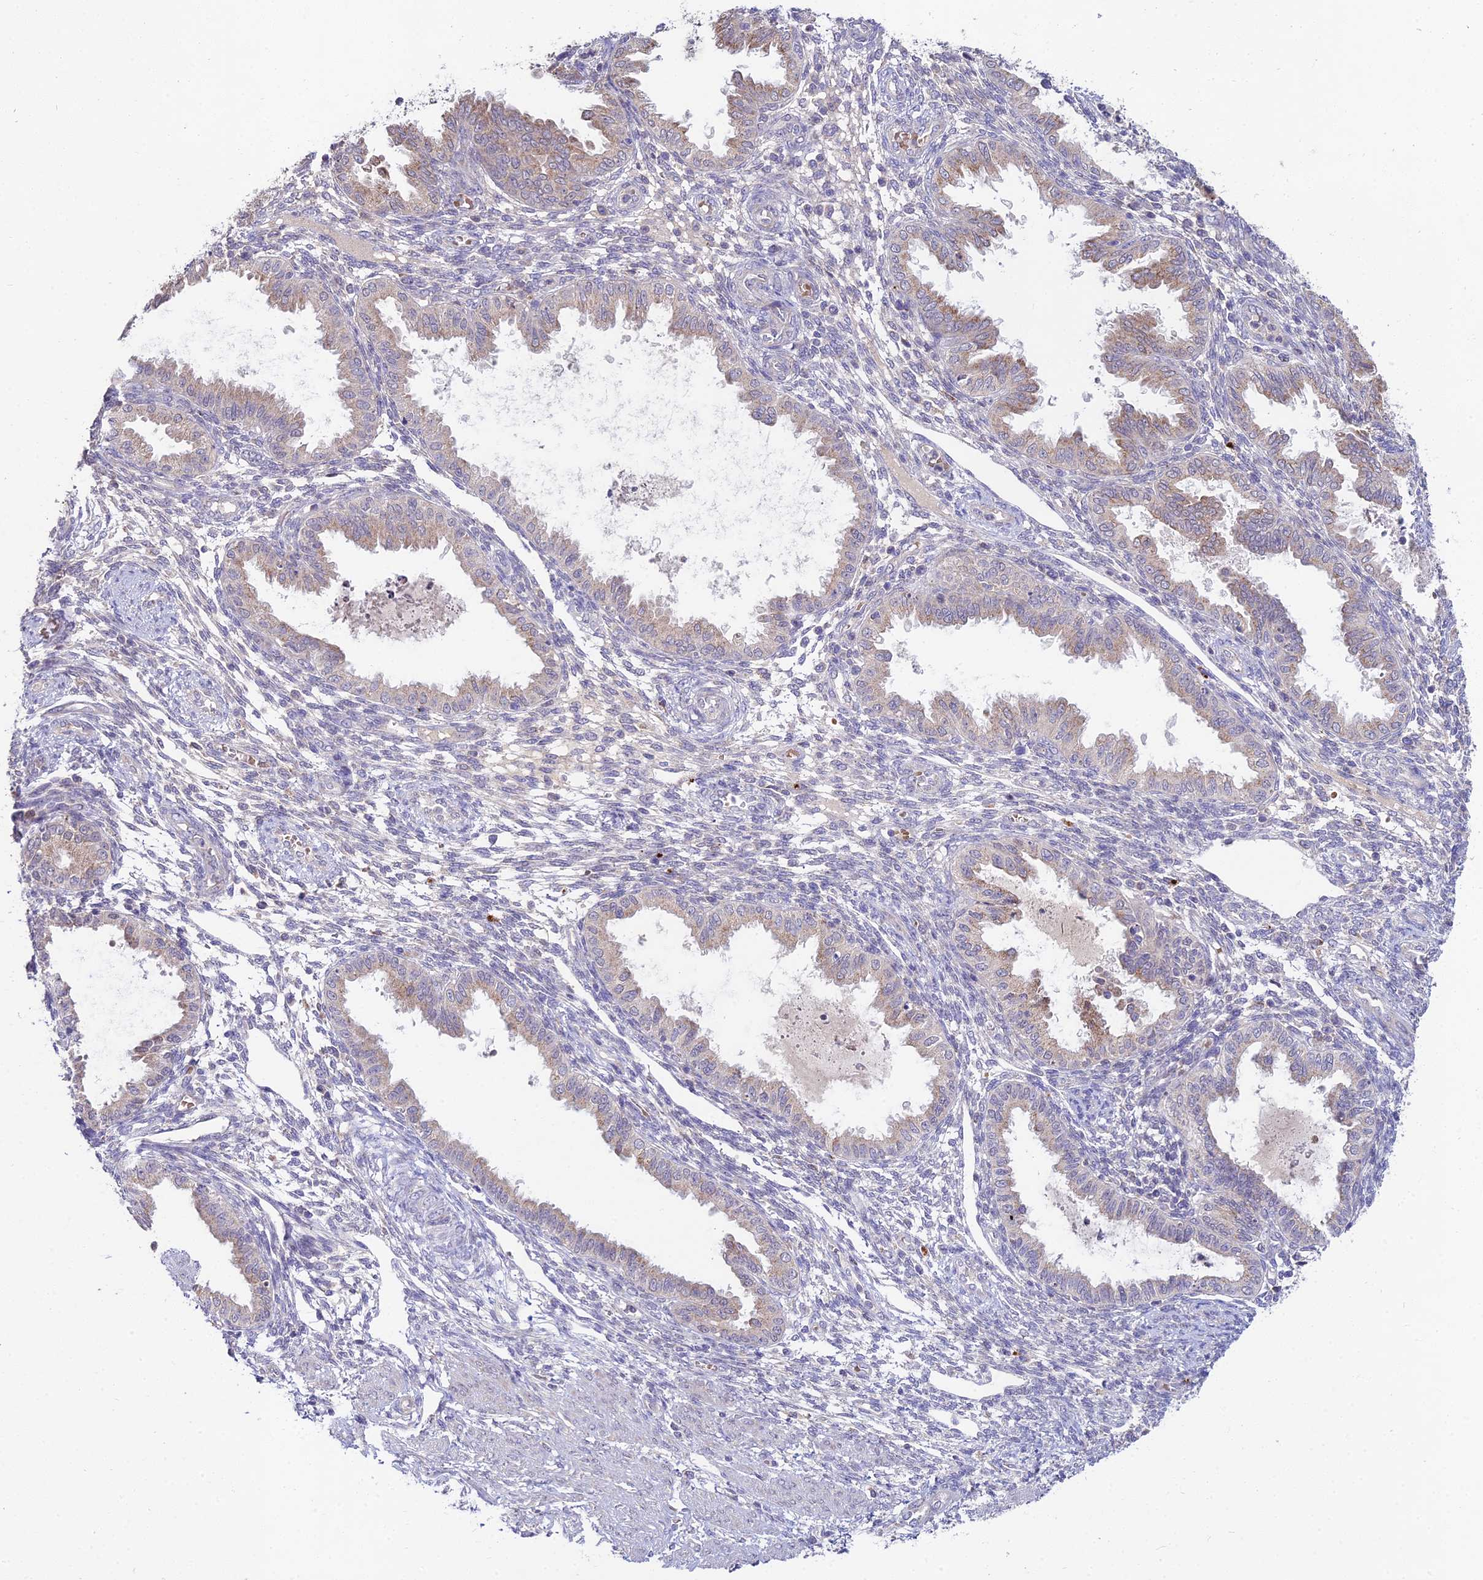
{"staining": {"intensity": "negative", "quantity": "none", "location": "none"}, "tissue": "endometrium", "cell_type": "Cells in endometrial stroma", "image_type": "normal", "snomed": [{"axis": "morphology", "description": "Normal tissue, NOS"}, {"axis": "topography", "description": "Endometrium"}], "caption": "A photomicrograph of endometrium stained for a protein demonstrates no brown staining in cells in endometrial stroma. (Immunohistochemistry, brightfield microscopy, high magnification).", "gene": "WDR43", "patient": {"sex": "female", "age": 33}}